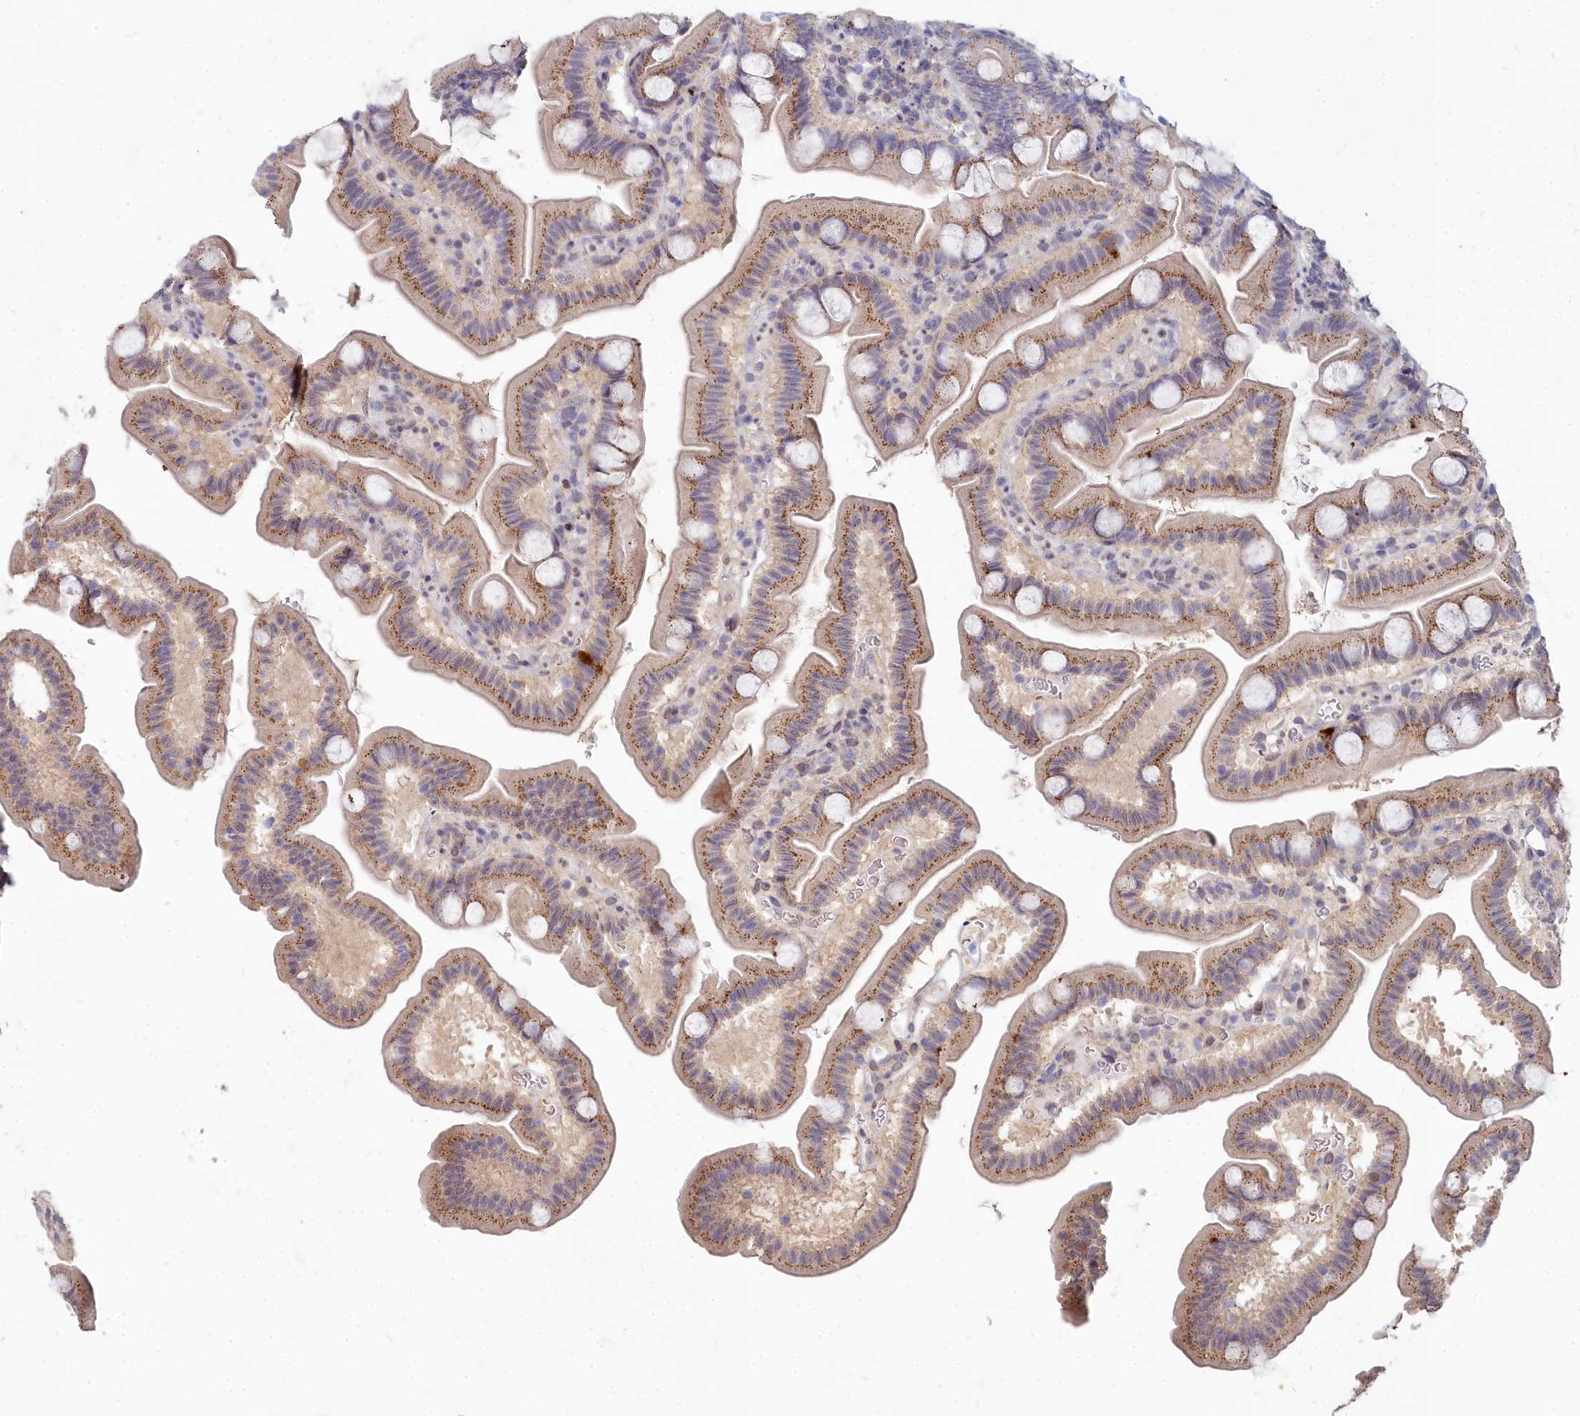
{"staining": {"intensity": "moderate", "quantity": "25%-75%", "location": "cytoplasmic/membranous"}, "tissue": "small intestine", "cell_type": "Glandular cells", "image_type": "normal", "snomed": [{"axis": "morphology", "description": "Normal tissue, NOS"}, {"axis": "topography", "description": "Small intestine"}], "caption": "The photomicrograph exhibits staining of normal small intestine, revealing moderate cytoplasmic/membranous protein expression (brown color) within glandular cells. The protein is stained brown, and the nuclei are stained in blue (DAB (3,3'-diaminobenzidine) IHC with brightfield microscopy, high magnification).", "gene": "NOXA1", "patient": {"sex": "female", "age": 68}}